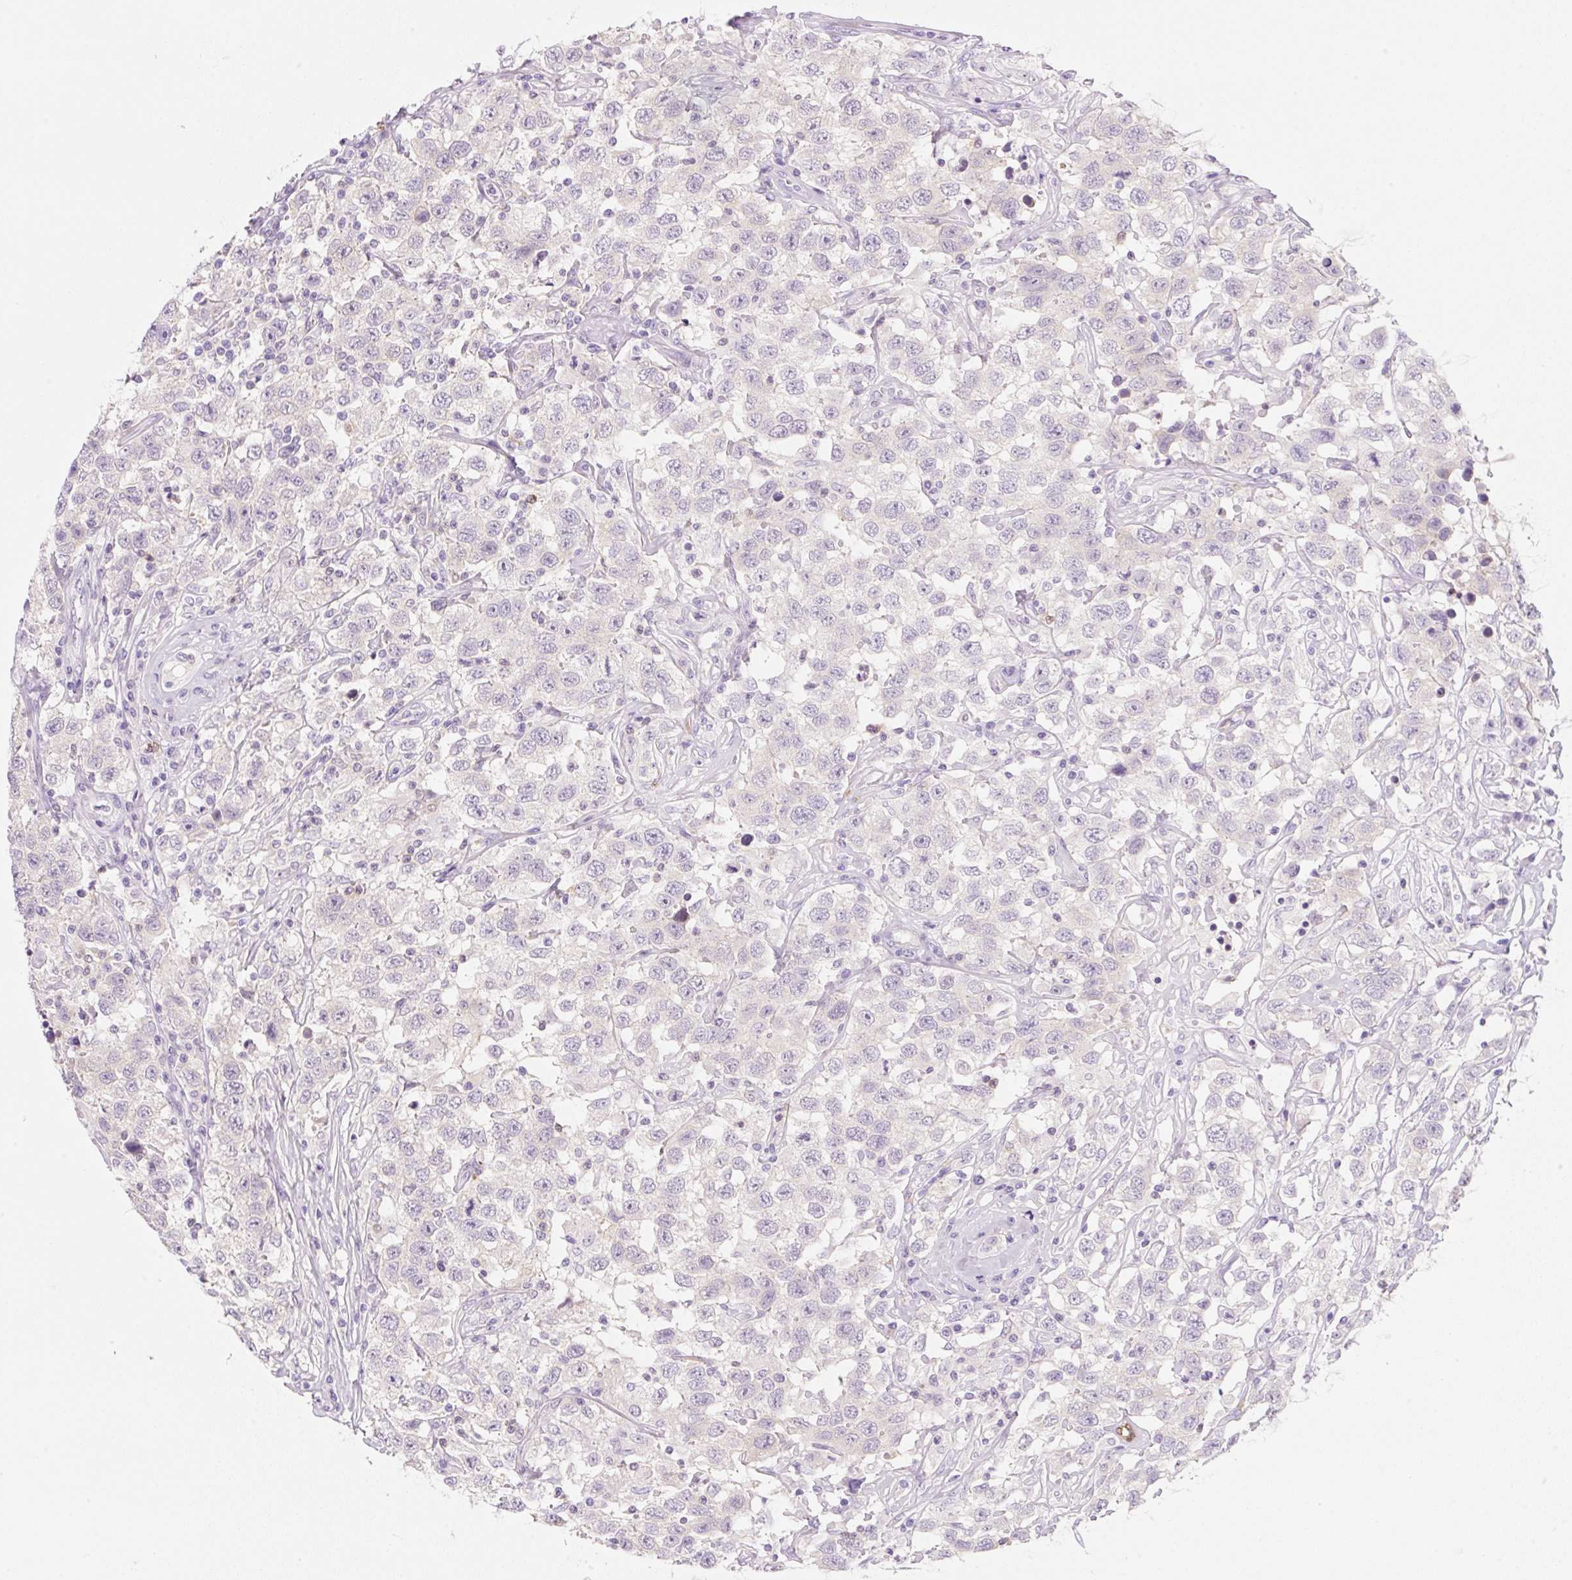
{"staining": {"intensity": "negative", "quantity": "none", "location": "none"}, "tissue": "testis cancer", "cell_type": "Tumor cells", "image_type": "cancer", "snomed": [{"axis": "morphology", "description": "Seminoma, NOS"}, {"axis": "topography", "description": "Testis"}], "caption": "A micrograph of human testis cancer (seminoma) is negative for staining in tumor cells.", "gene": "FABP5", "patient": {"sex": "male", "age": 41}}